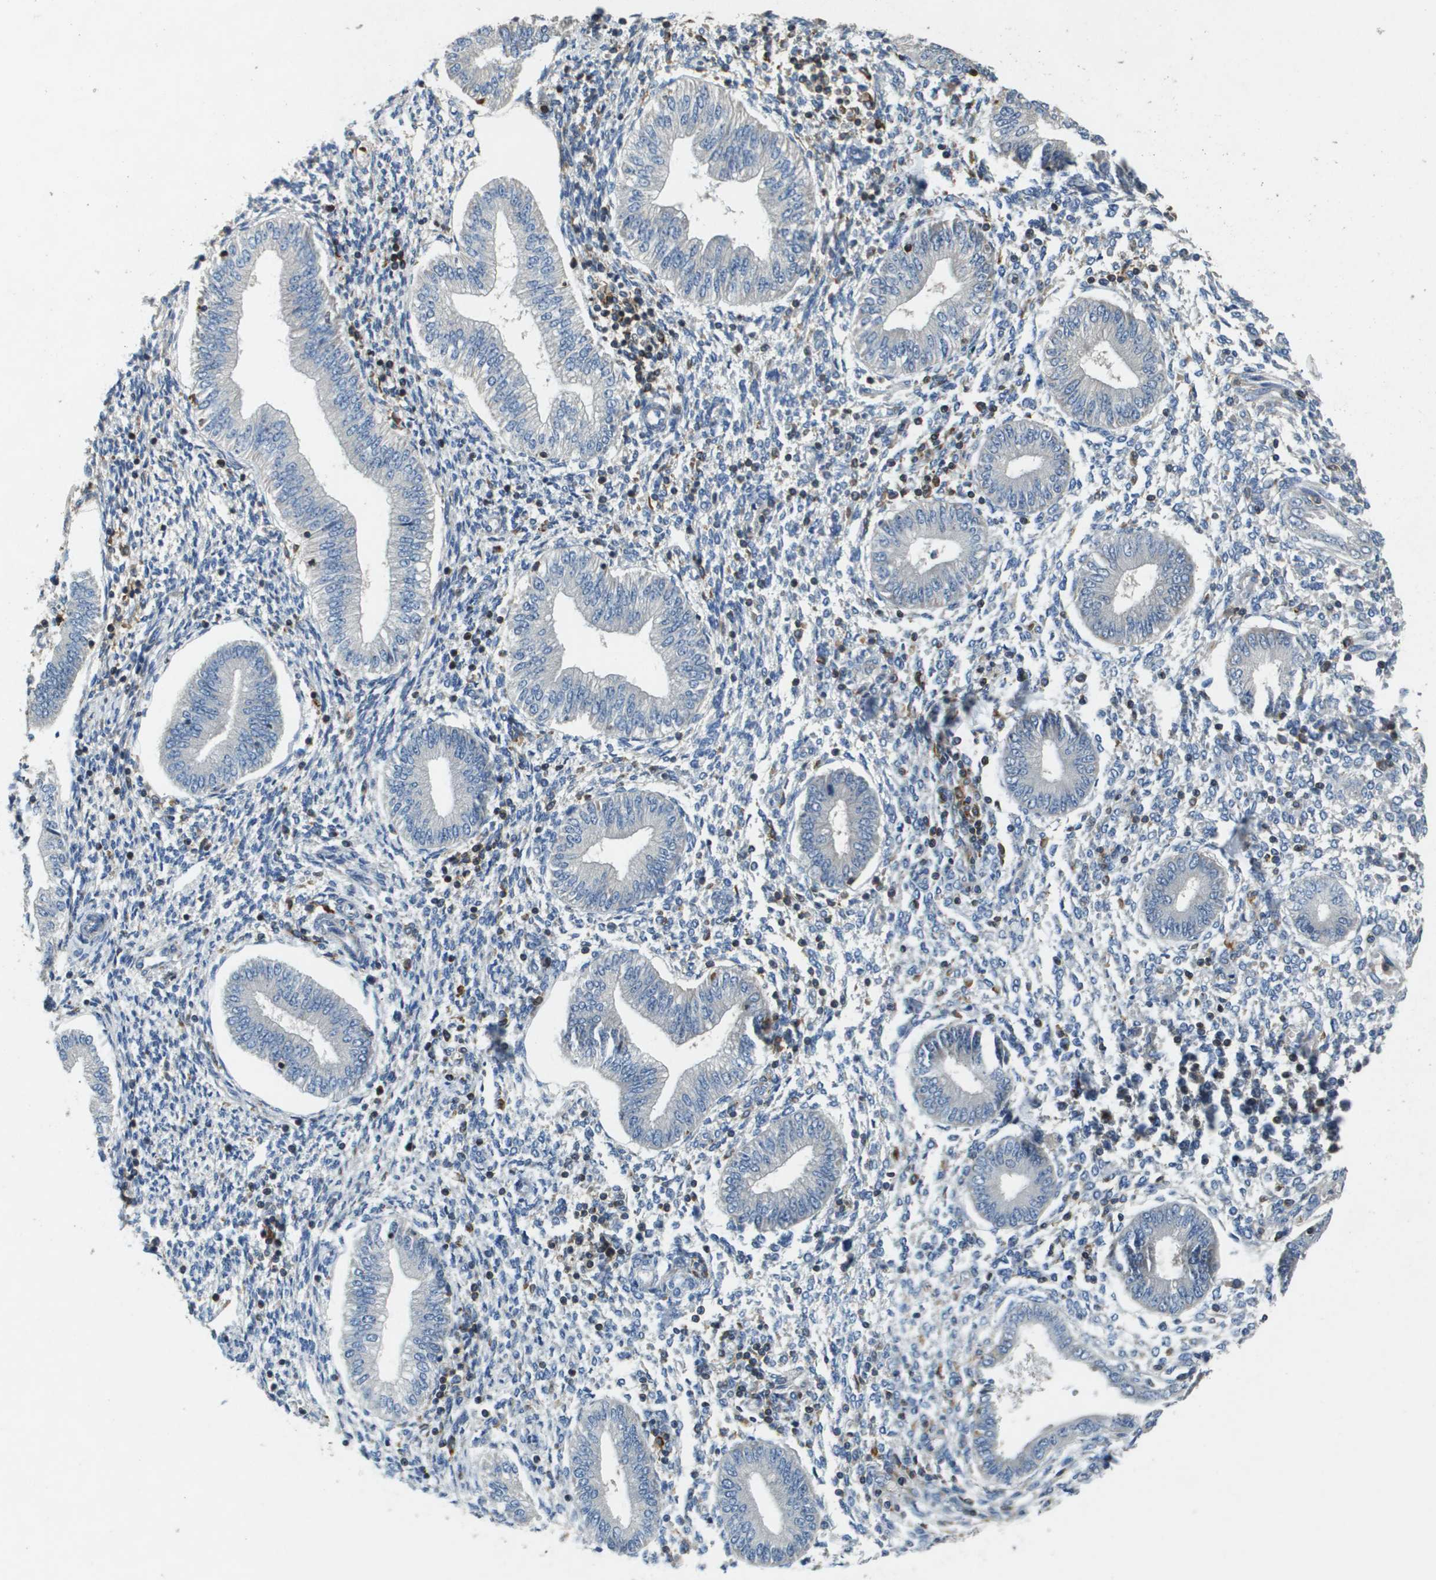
{"staining": {"intensity": "negative", "quantity": "none", "location": "none"}, "tissue": "endometrium", "cell_type": "Cells in endometrial stroma", "image_type": "normal", "snomed": [{"axis": "morphology", "description": "Normal tissue, NOS"}, {"axis": "topography", "description": "Endometrium"}], "caption": "DAB immunohistochemical staining of unremarkable endometrium reveals no significant positivity in cells in endometrial stroma. The staining was performed using DAB to visualize the protein expression in brown, while the nuclei were stained in blue with hematoxylin (Magnification: 20x).", "gene": "SCN4B", "patient": {"sex": "female", "age": 50}}